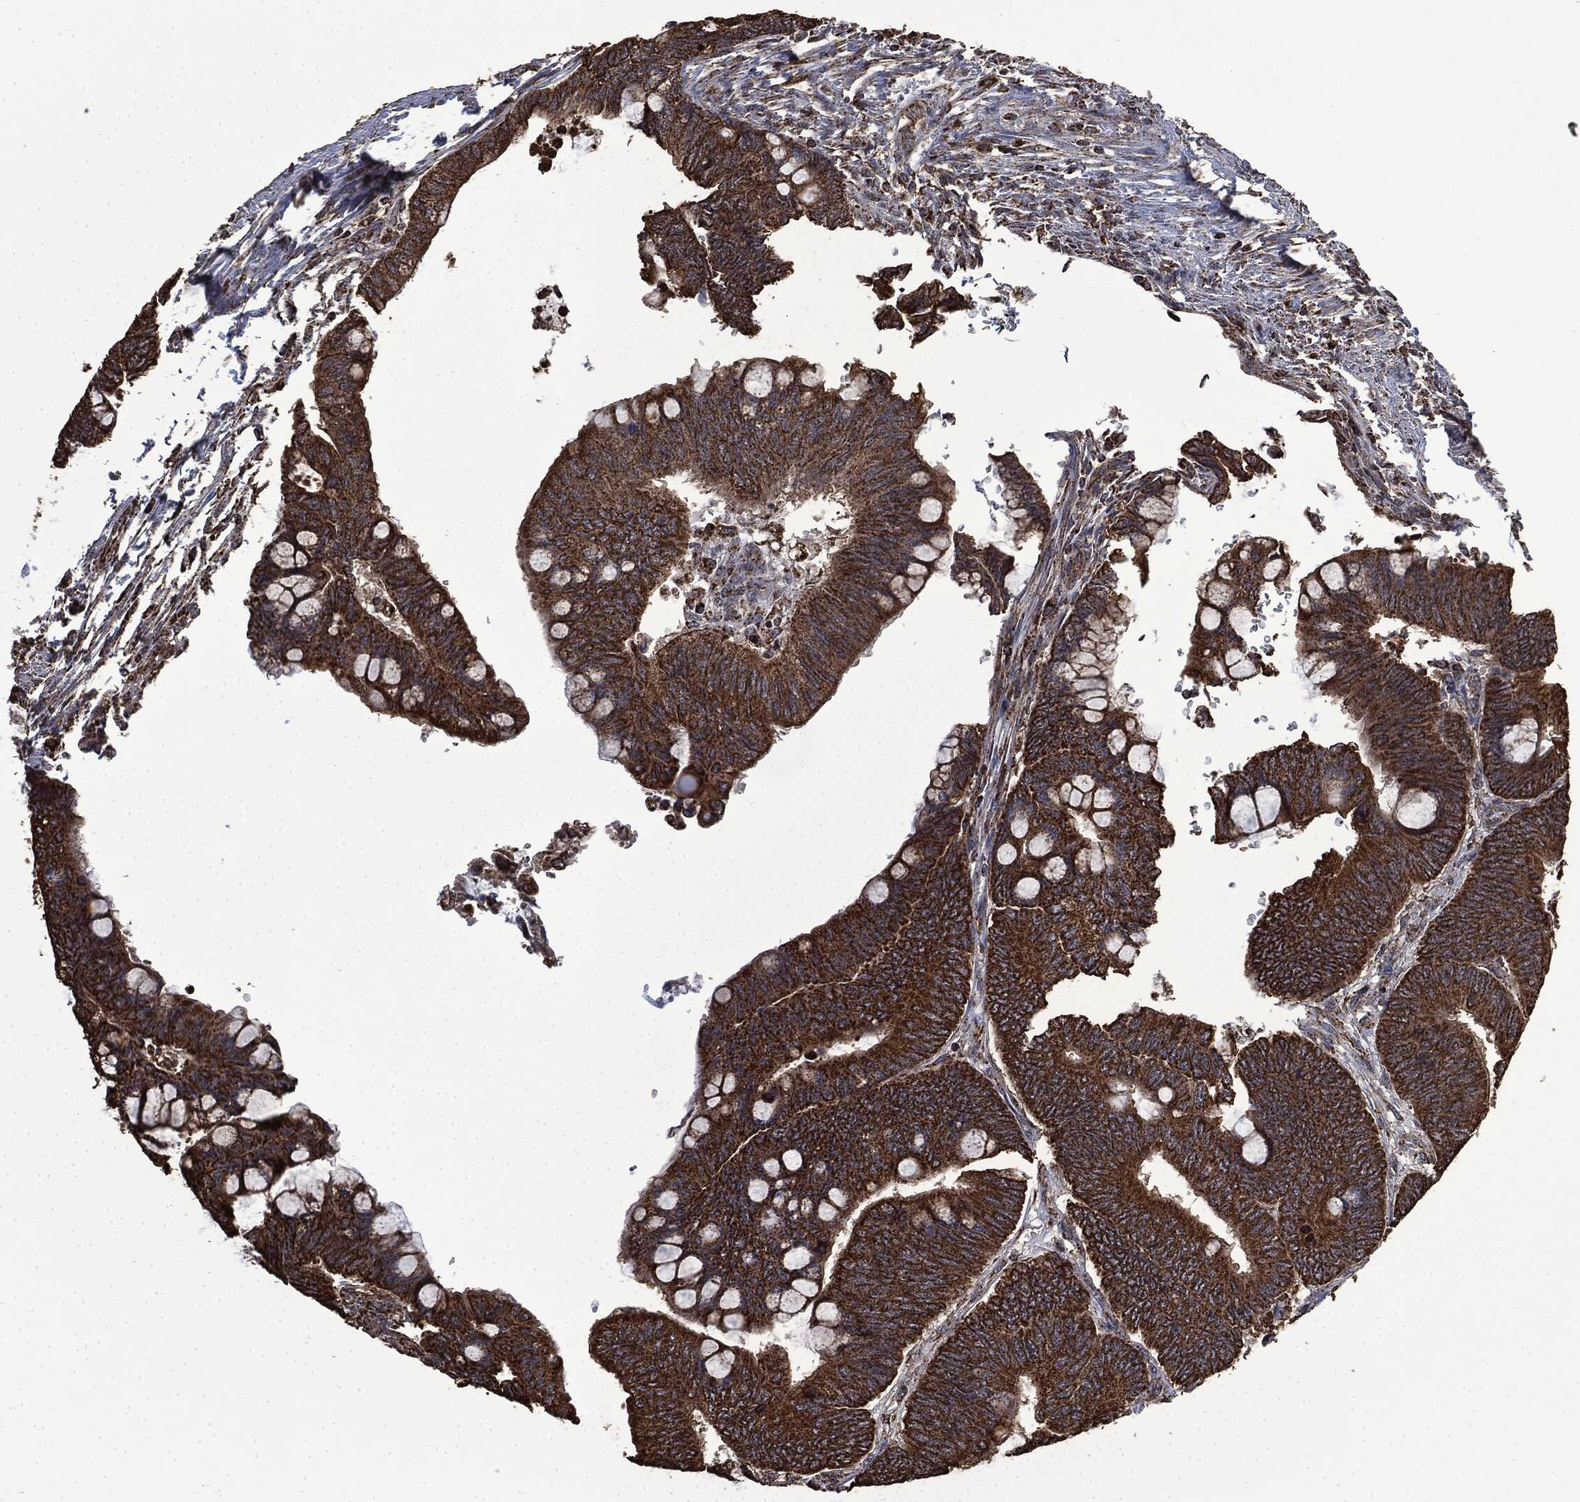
{"staining": {"intensity": "strong", "quantity": ">75%", "location": "cytoplasmic/membranous"}, "tissue": "colorectal cancer", "cell_type": "Tumor cells", "image_type": "cancer", "snomed": [{"axis": "morphology", "description": "Normal tissue, NOS"}, {"axis": "morphology", "description": "Adenocarcinoma, NOS"}, {"axis": "topography", "description": "Rectum"}, {"axis": "topography", "description": "Peripheral nerve tissue"}], "caption": "Protein staining demonstrates strong cytoplasmic/membranous positivity in approximately >75% of tumor cells in adenocarcinoma (colorectal). Nuclei are stained in blue.", "gene": "LIG3", "patient": {"sex": "male", "age": 92}}